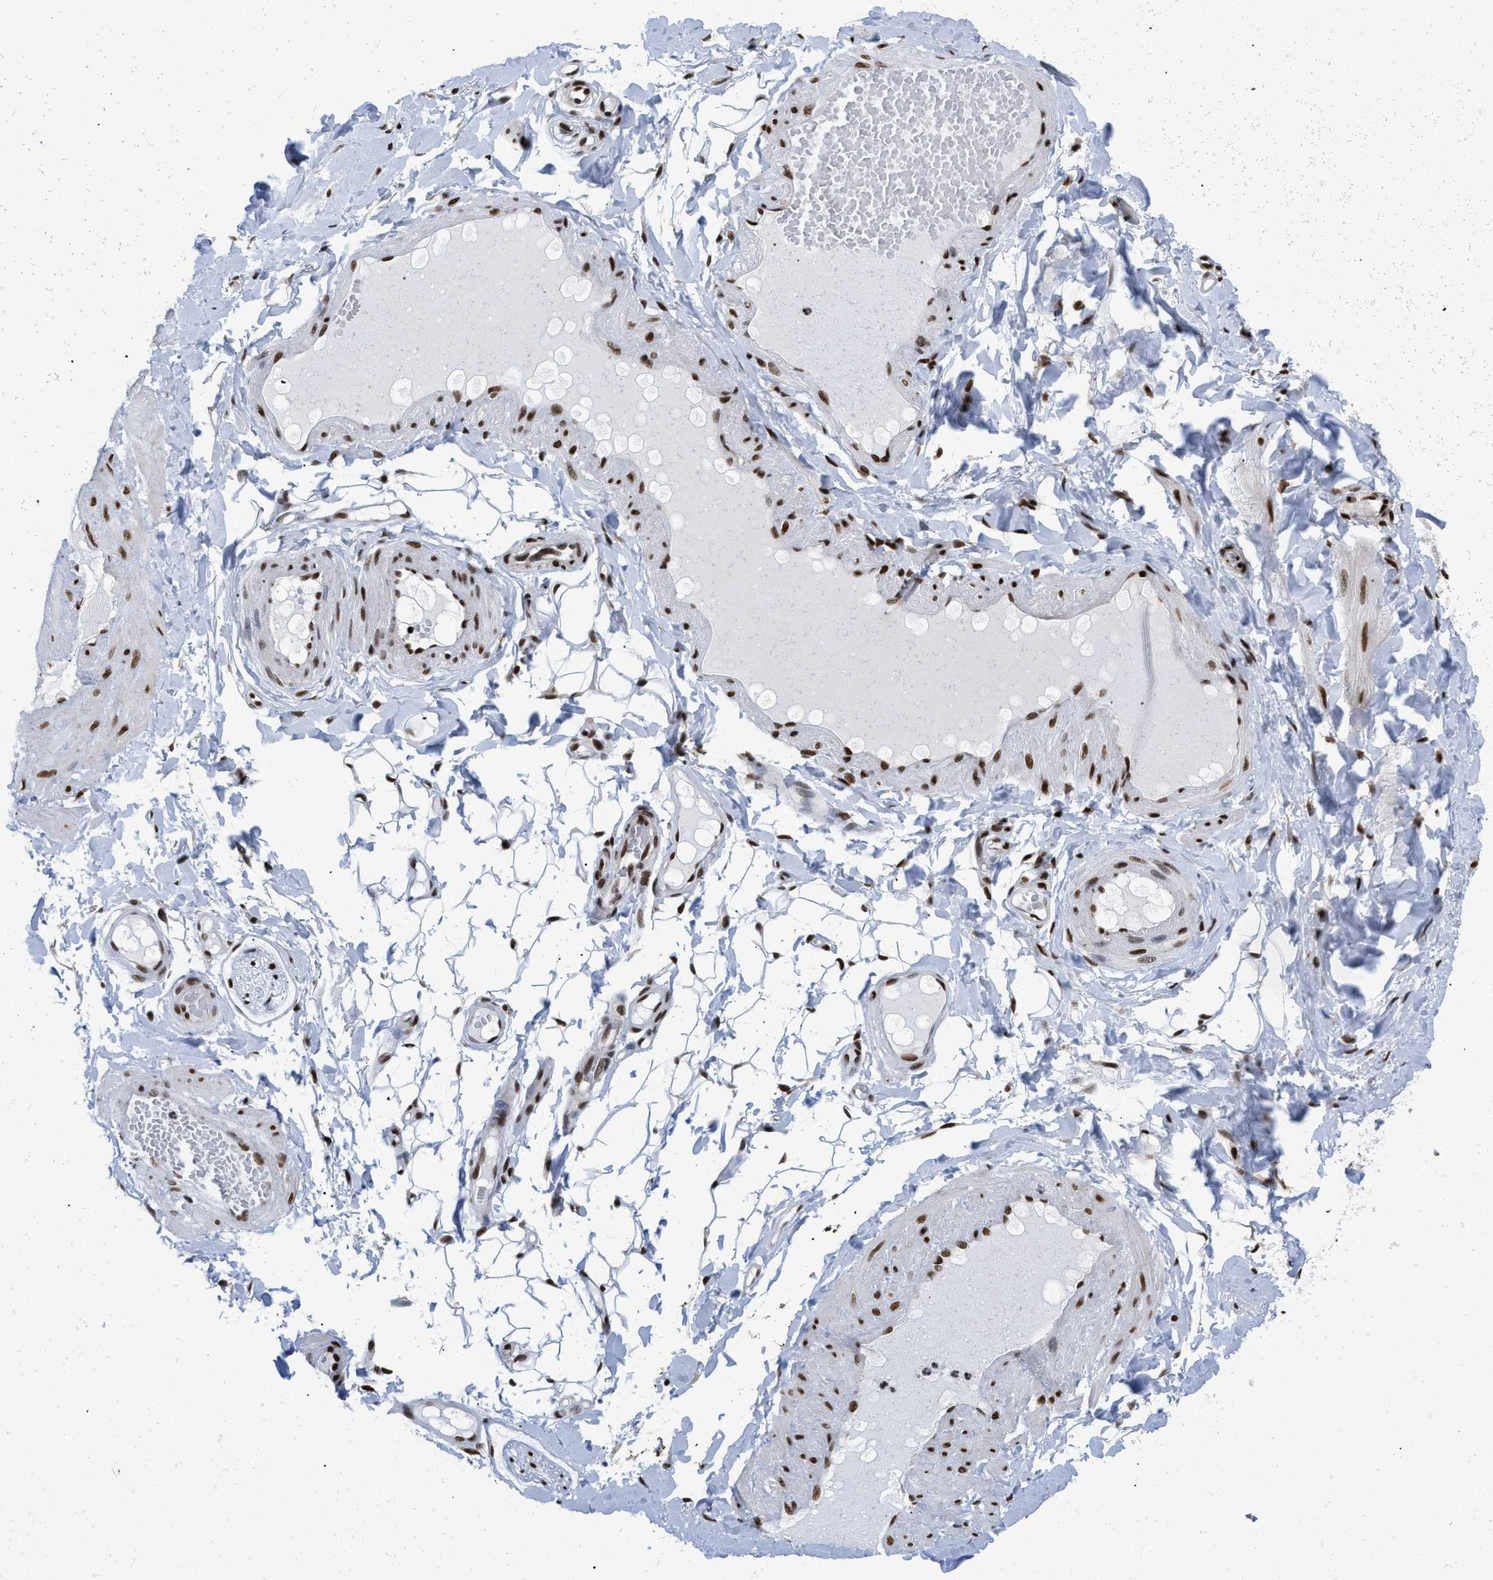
{"staining": {"intensity": "strong", "quantity": "<25%", "location": "nuclear"}, "tissue": "adipose tissue", "cell_type": "Adipocytes", "image_type": "normal", "snomed": [{"axis": "morphology", "description": "Normal tissue, NOS"}, {"axis": "topography", "description": "Adipose tissue"}, {"axis": "topography", "description": "Vascular tissue"}, {"axis": "topography", "description": "Peripheral nerve tissue"}], "caption": "Adipocytes demonstrate medium levels of strong nuclear positivity in approximately <25% of cells in benign human adipose tissue.", "gene": "CREB1", "patient": {"sex": "male", "age": 25}}